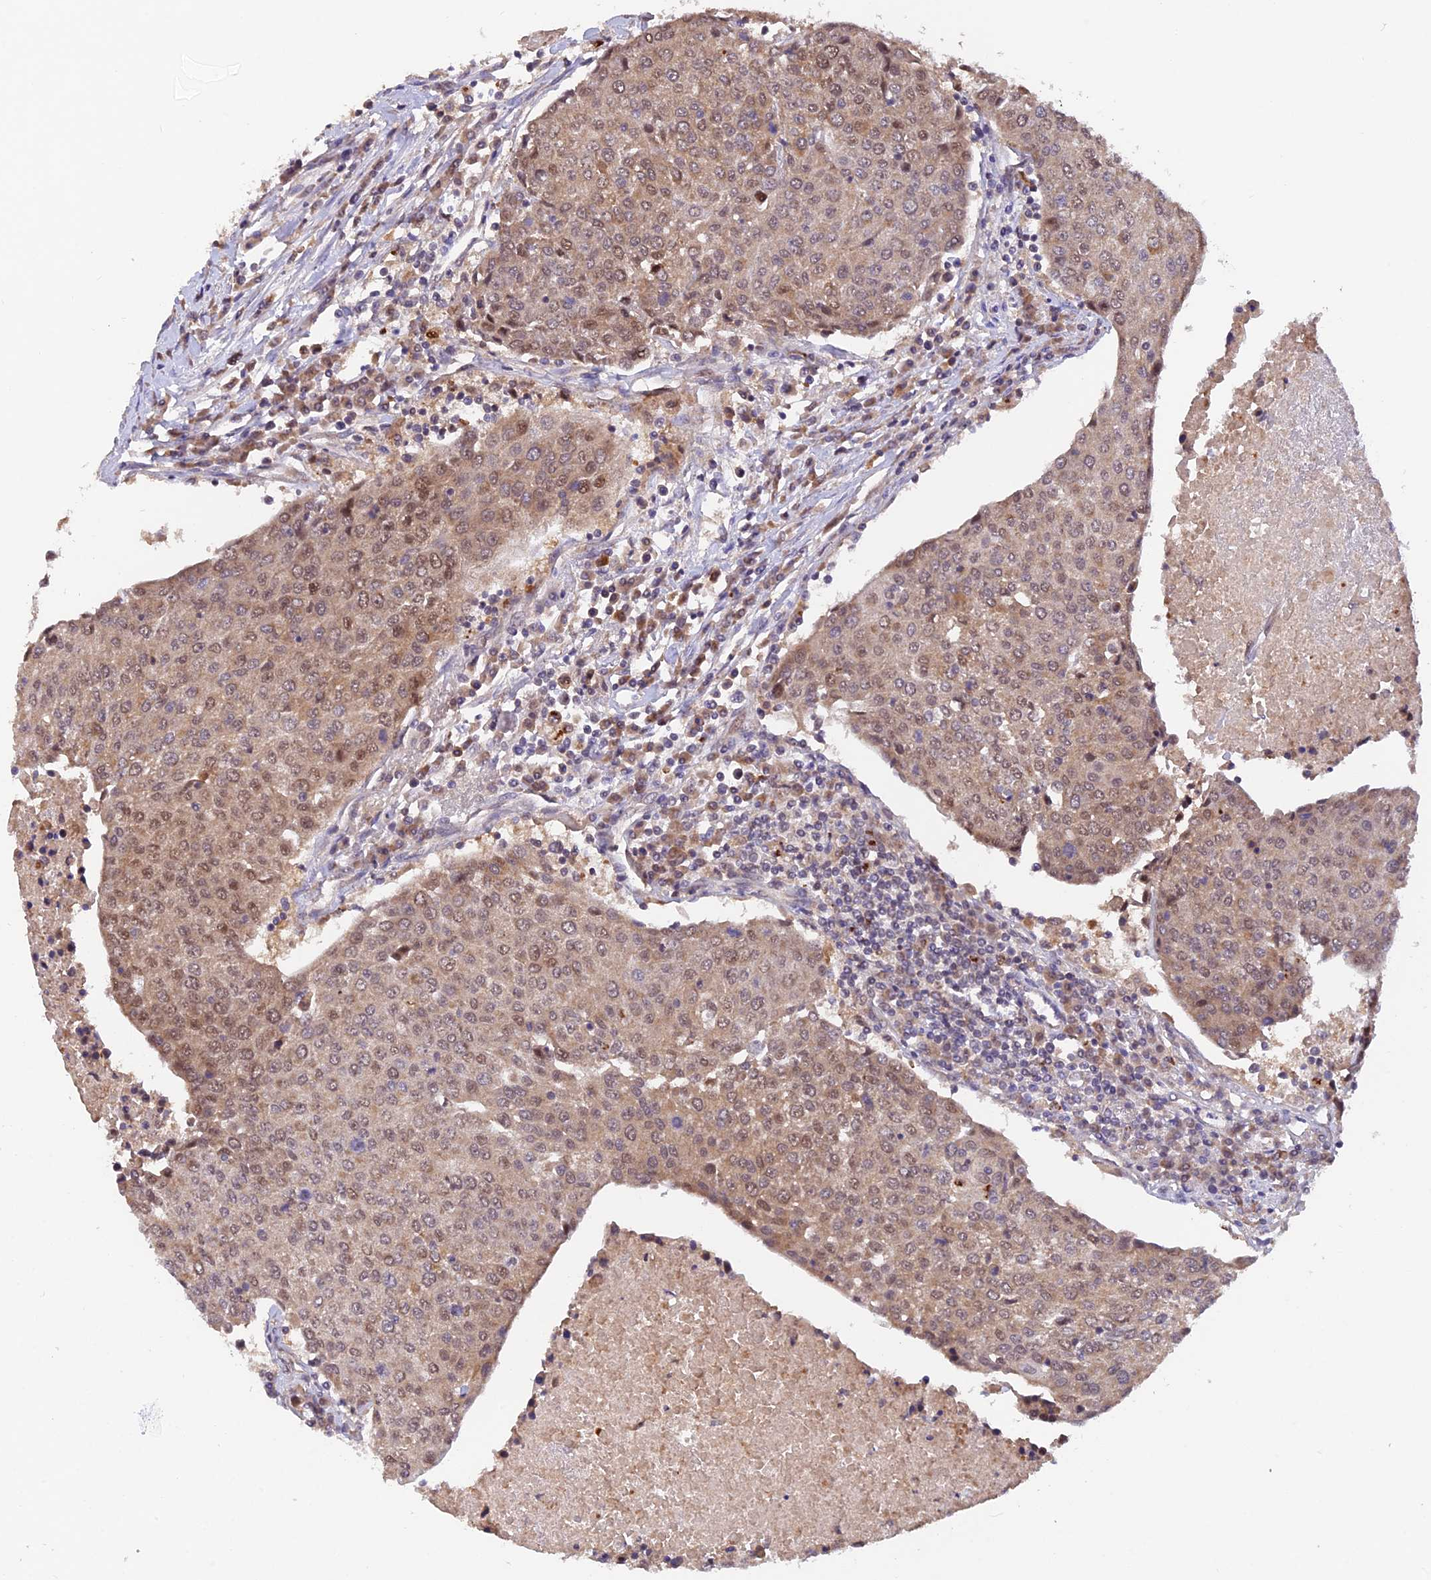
{"staining": {"intensity": "moderate", "quantity": "<25%", "location": "cytoplasmic/membranous,nuclear"}, "tissue": "urothelial cancer", "cell_type": "Tumor cells", "image_type": "cancer", "snomed": [{"axis": "morphology", "description": "Urothelial carcinoma, High grade"}, {"axis": "topography", "description": "Urinary bladder"}], "caption": "High-power microscopy captured an immunohistochemistry (IHC) image of high-grade urothelial carcinoma, revealing moderate cytoplasmic/membranous and nuclear positivity in approximately <25% of tumor cells.", "gene": "MNS1", "patient": {"sex": "female", "age": 85}}